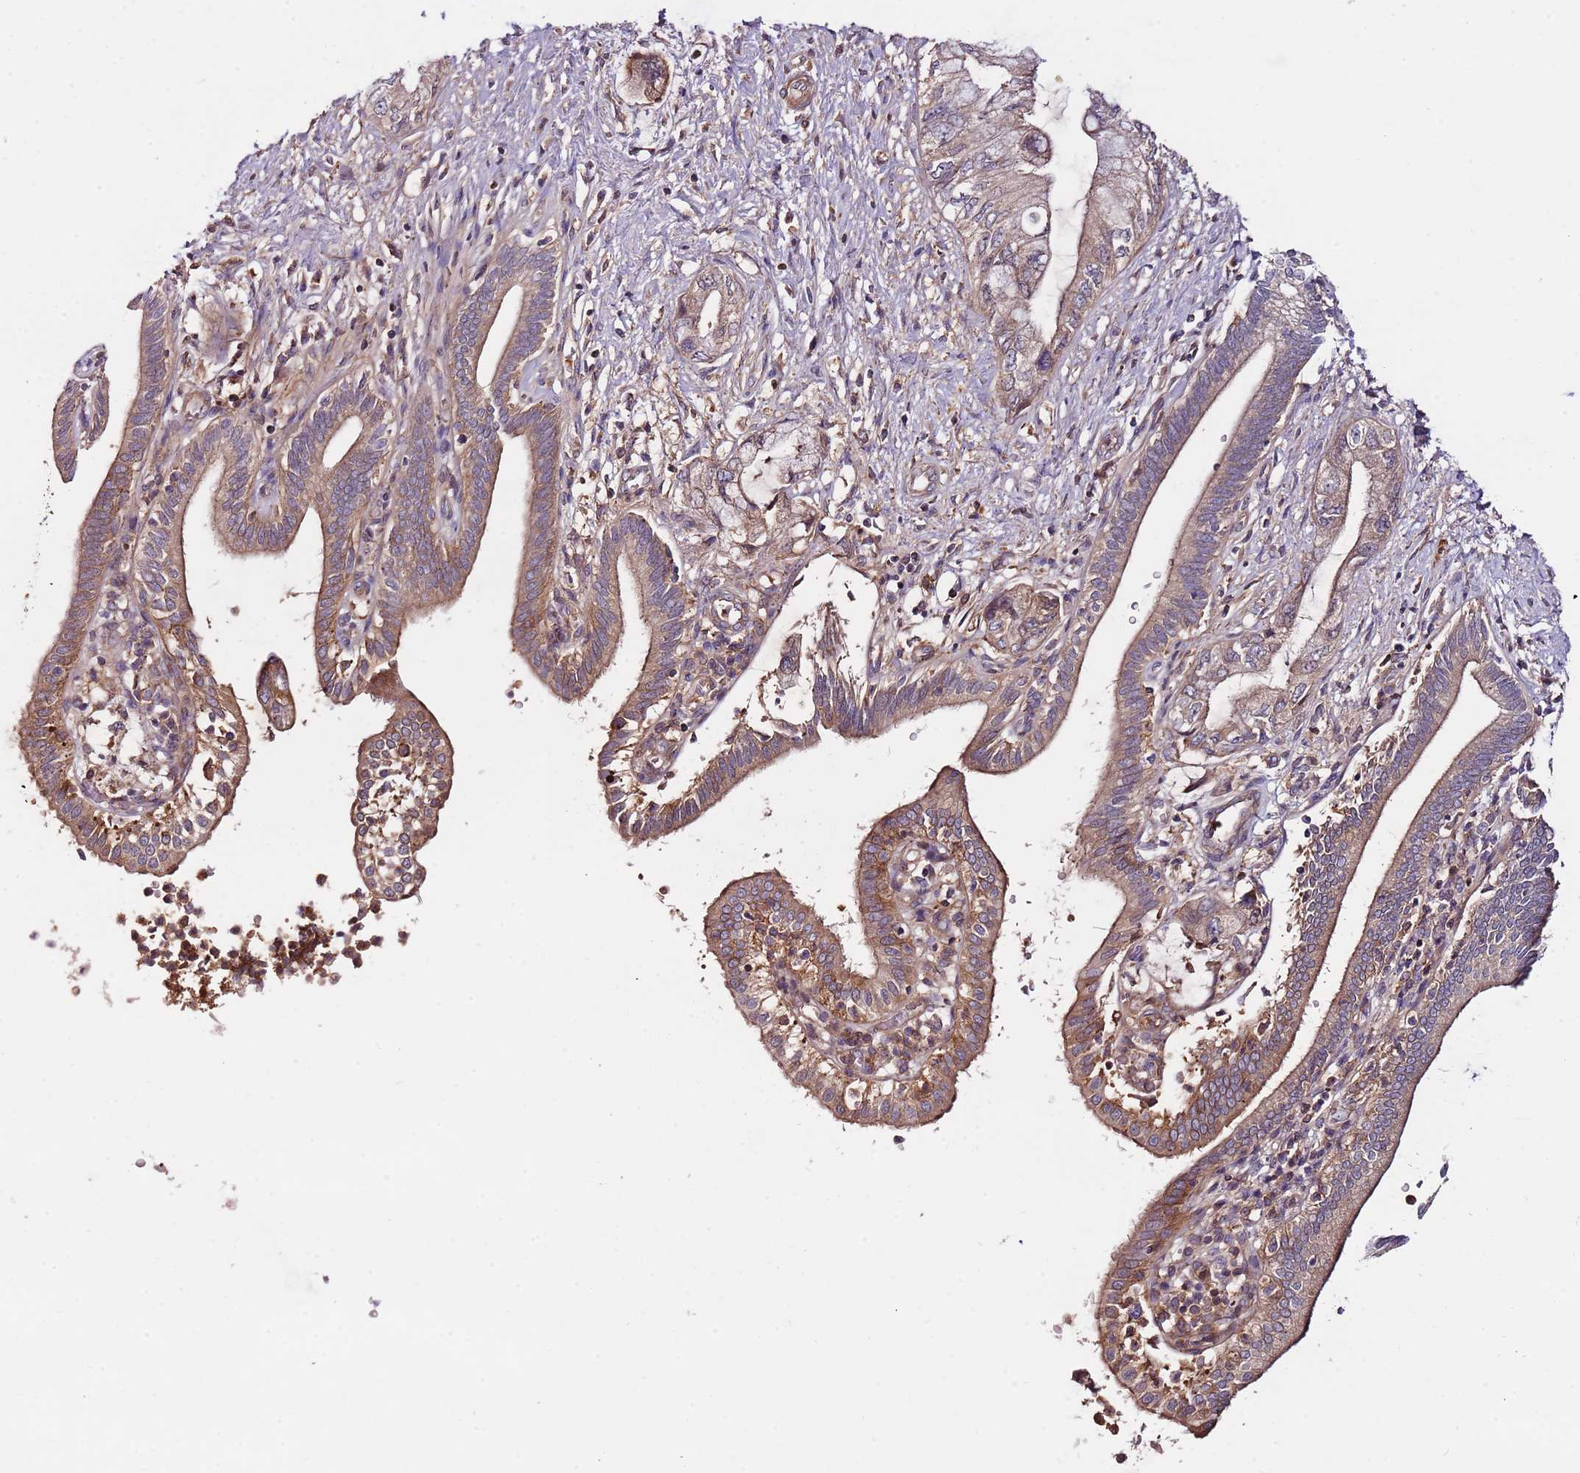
{"staining": {"intensity": "moderate", "quantity": "25%-75%", "location": "cytoplasmic/membranous"}, "tissue": "pancreatic cancer", "cell_type": "Tumor cells", "image_type": "cancer", "snomed": [{"axis": "morphology", "description": "Adenocarcinoma, NOS"}, {"axis": "topography", "description": "Pancreas"}], "caption": "A brown stain labels moderate cytoplasmic/membranous positivity of a protein in pancreatic cancer tumor cells.", "gene": "DENR", "patient": {"sex": "female", "age": 73}}